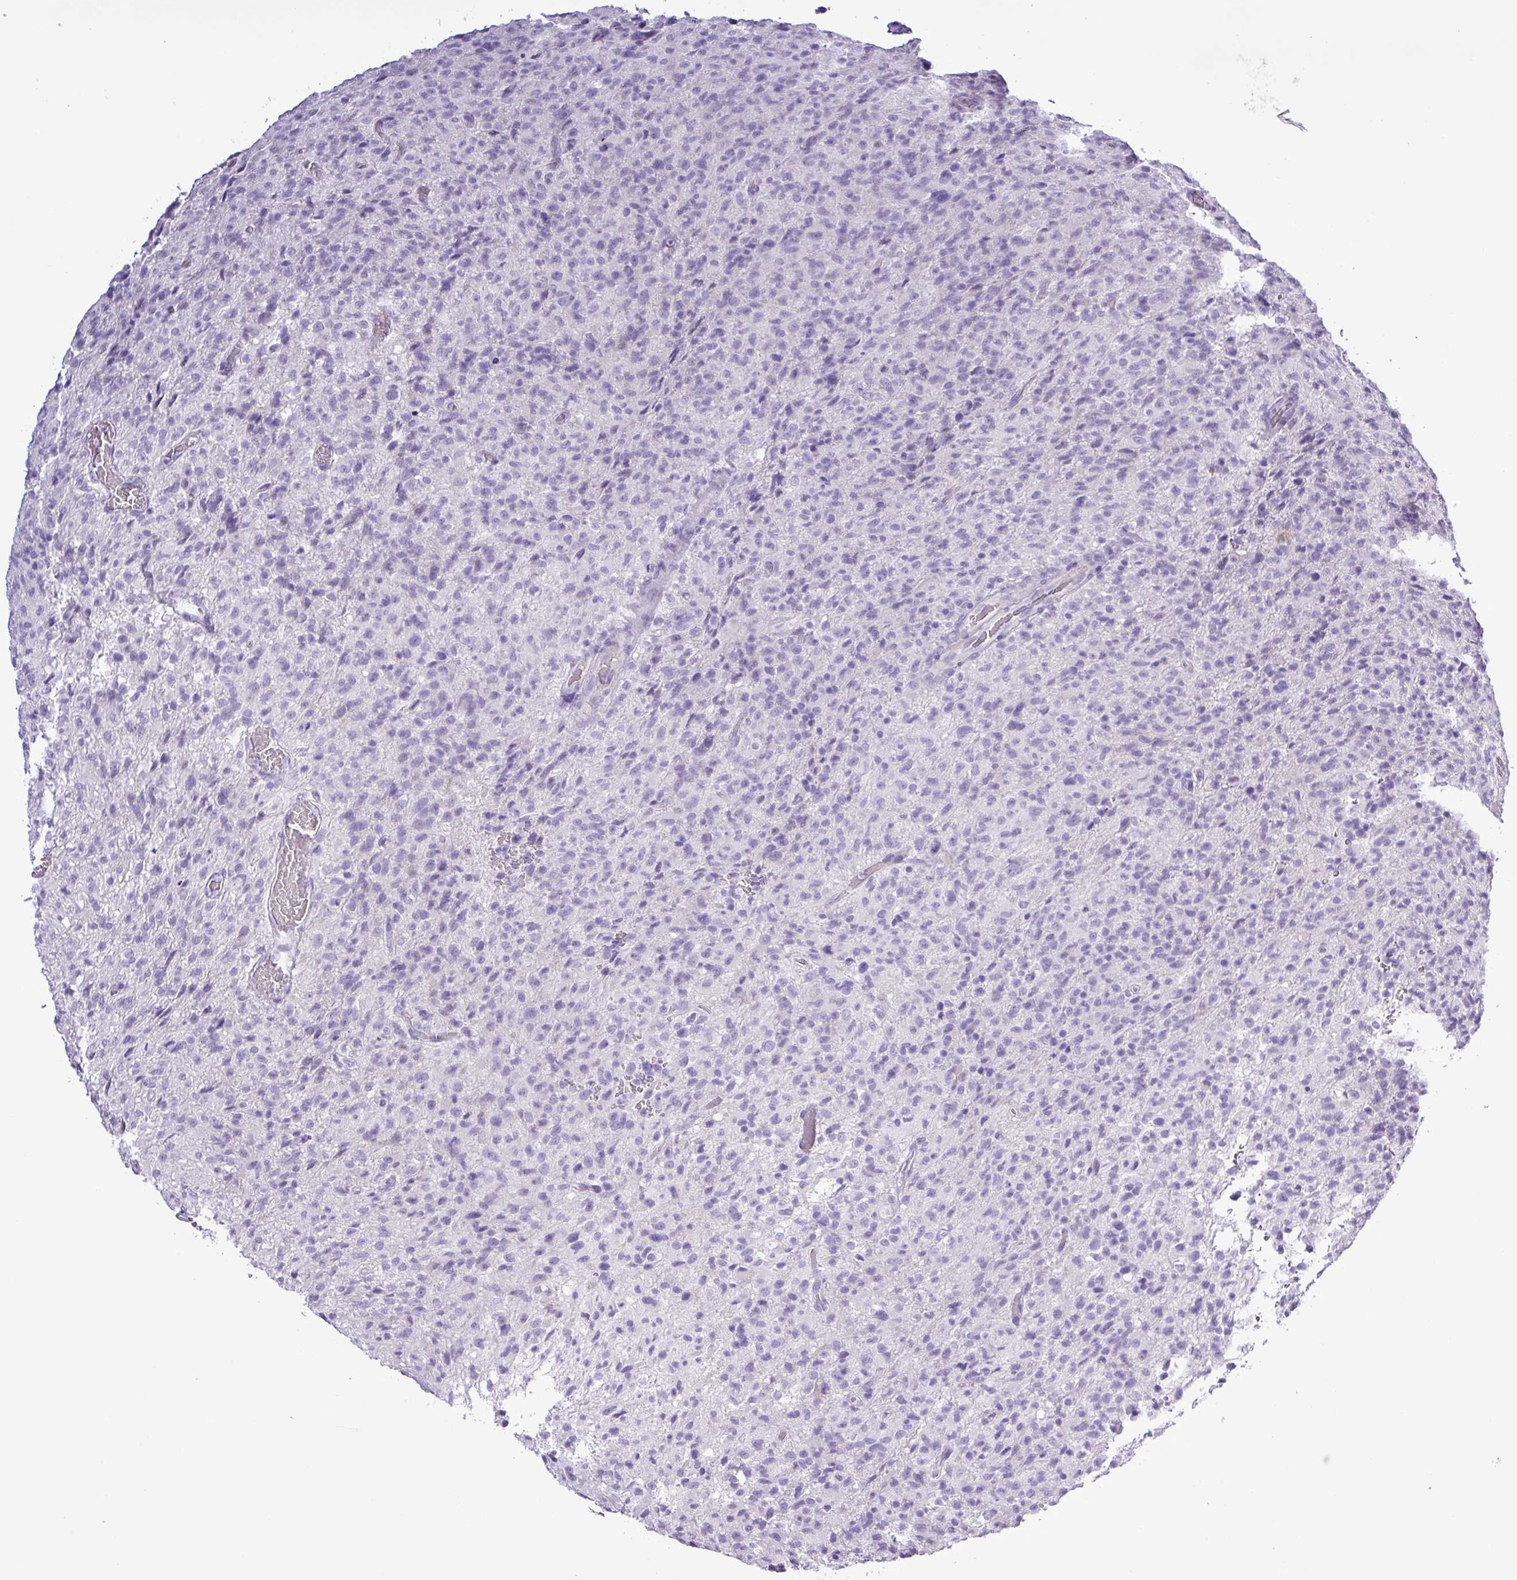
{"staining": {"intensity": "negative", "quantity": "none", "location": "none"}, "tissue": "glioma", "cell_type": "Tumor cells", "image_type": "cancer", "snomed": [{"axis": "morphology", "description": "Glioma, malignant, High grade"}, {"axis": "topography", "description": "Brain"}], "caption": "This photomicrograph is of malignant glioma (high-grade) stained with IHC to label a protein in brown with the nuclei are counter-stained blue. There is no expression in tumor cells.", "gene": "ALDH3A1", "patient": {"sex": "female", "age": 57}}